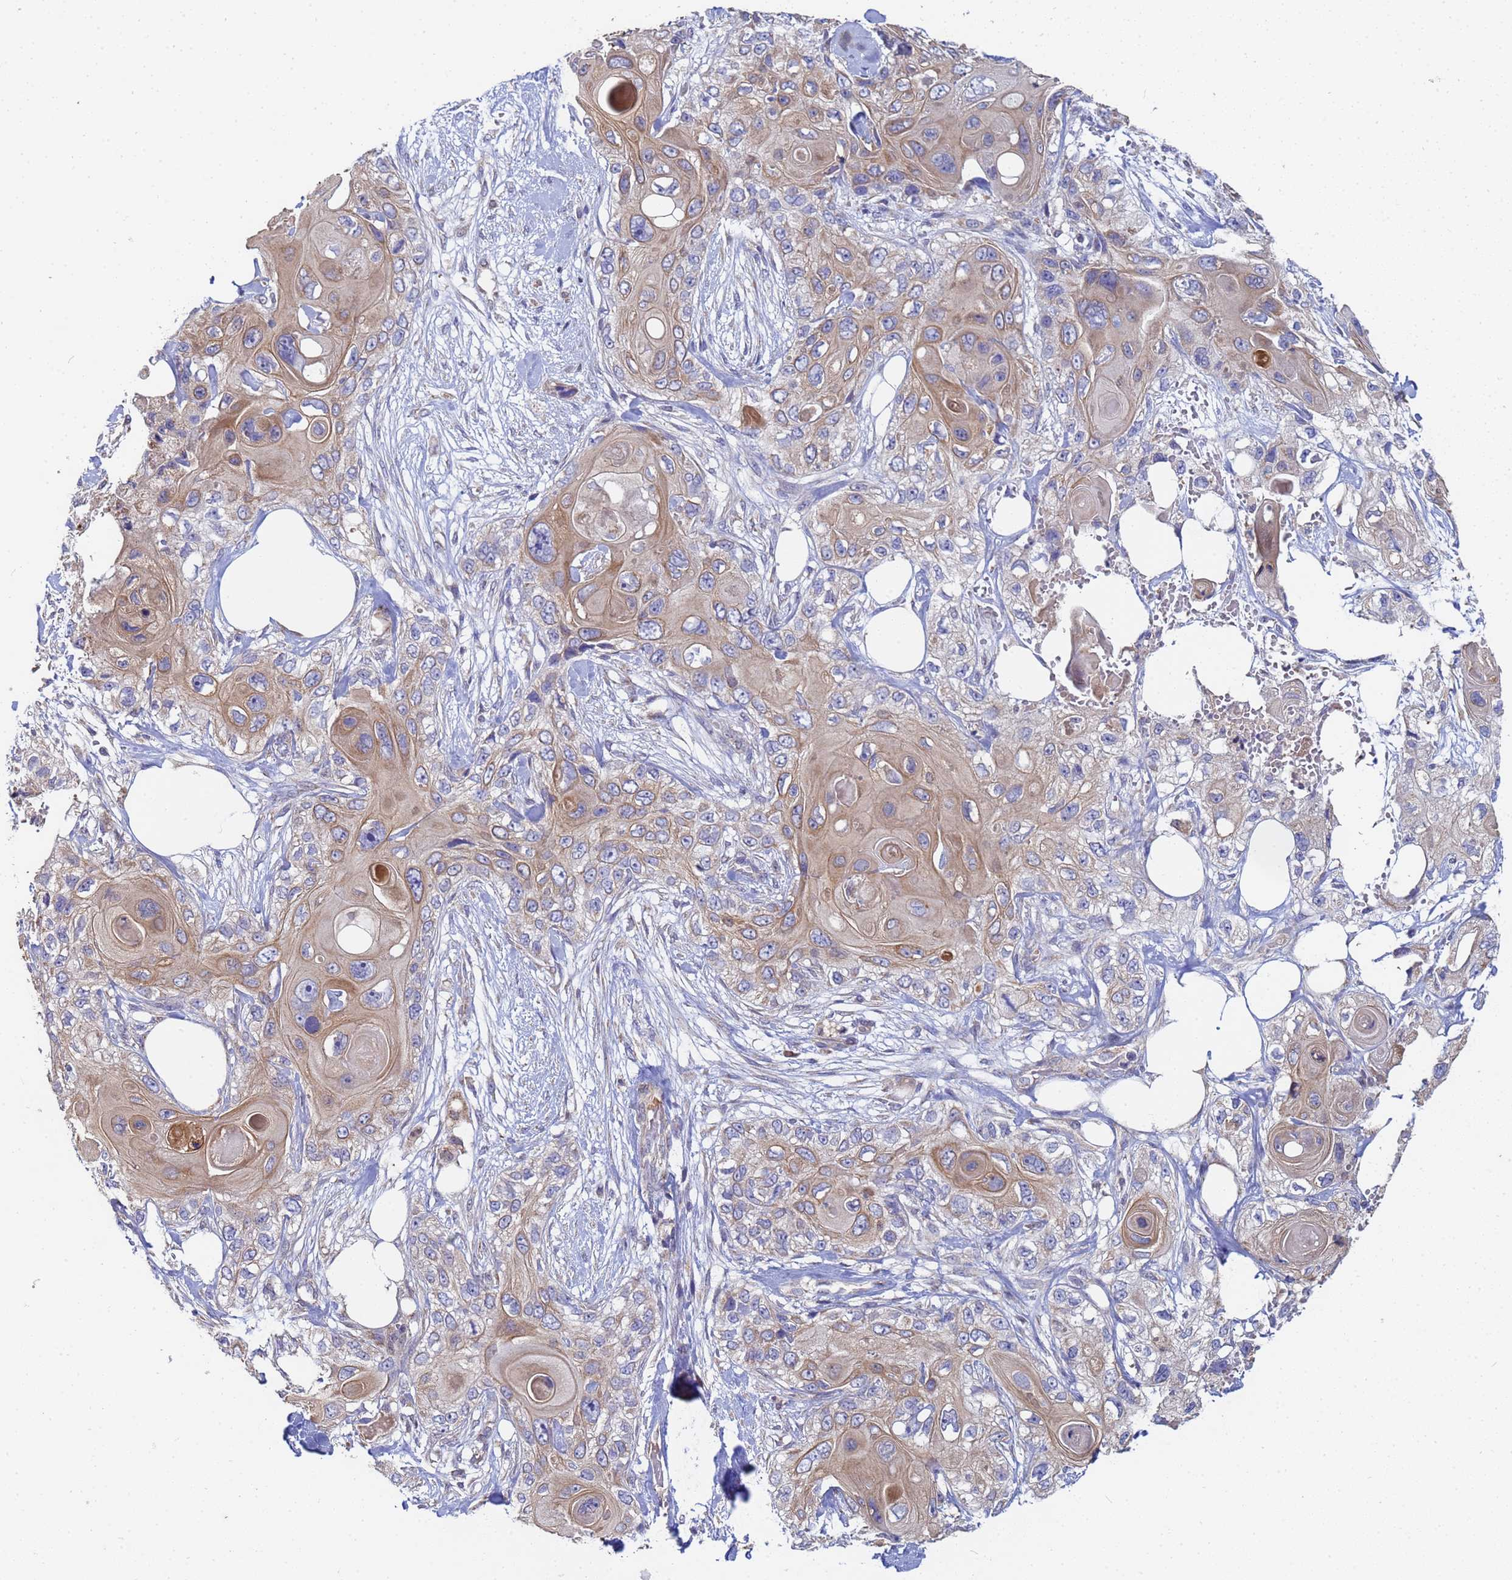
{"staining": {"intensity": "weak", "quantity": "25%-75%", "location": "cytoplasmic/membranous"}, "tissue": "skin cancer", "cell_type": "Tumor cells", "image_type": "cancer", "snomed": [{"axis": "morphology", "description": "Normal tissue, NOS"}, {"axis": "morphology", "description": "Squamous cell carcinoma, NOS"}, {"axis": "topography", "description": "Skin"}], "caption": "There is low levels of weak cytoplasmic/membranous expression in tumor cells of squamous cell carcinoma (skin), as demonstrated by immunohistochemical staining (brown color).", "gene": "C5orf34", "patient": {"sex": "male", "age": 72}}